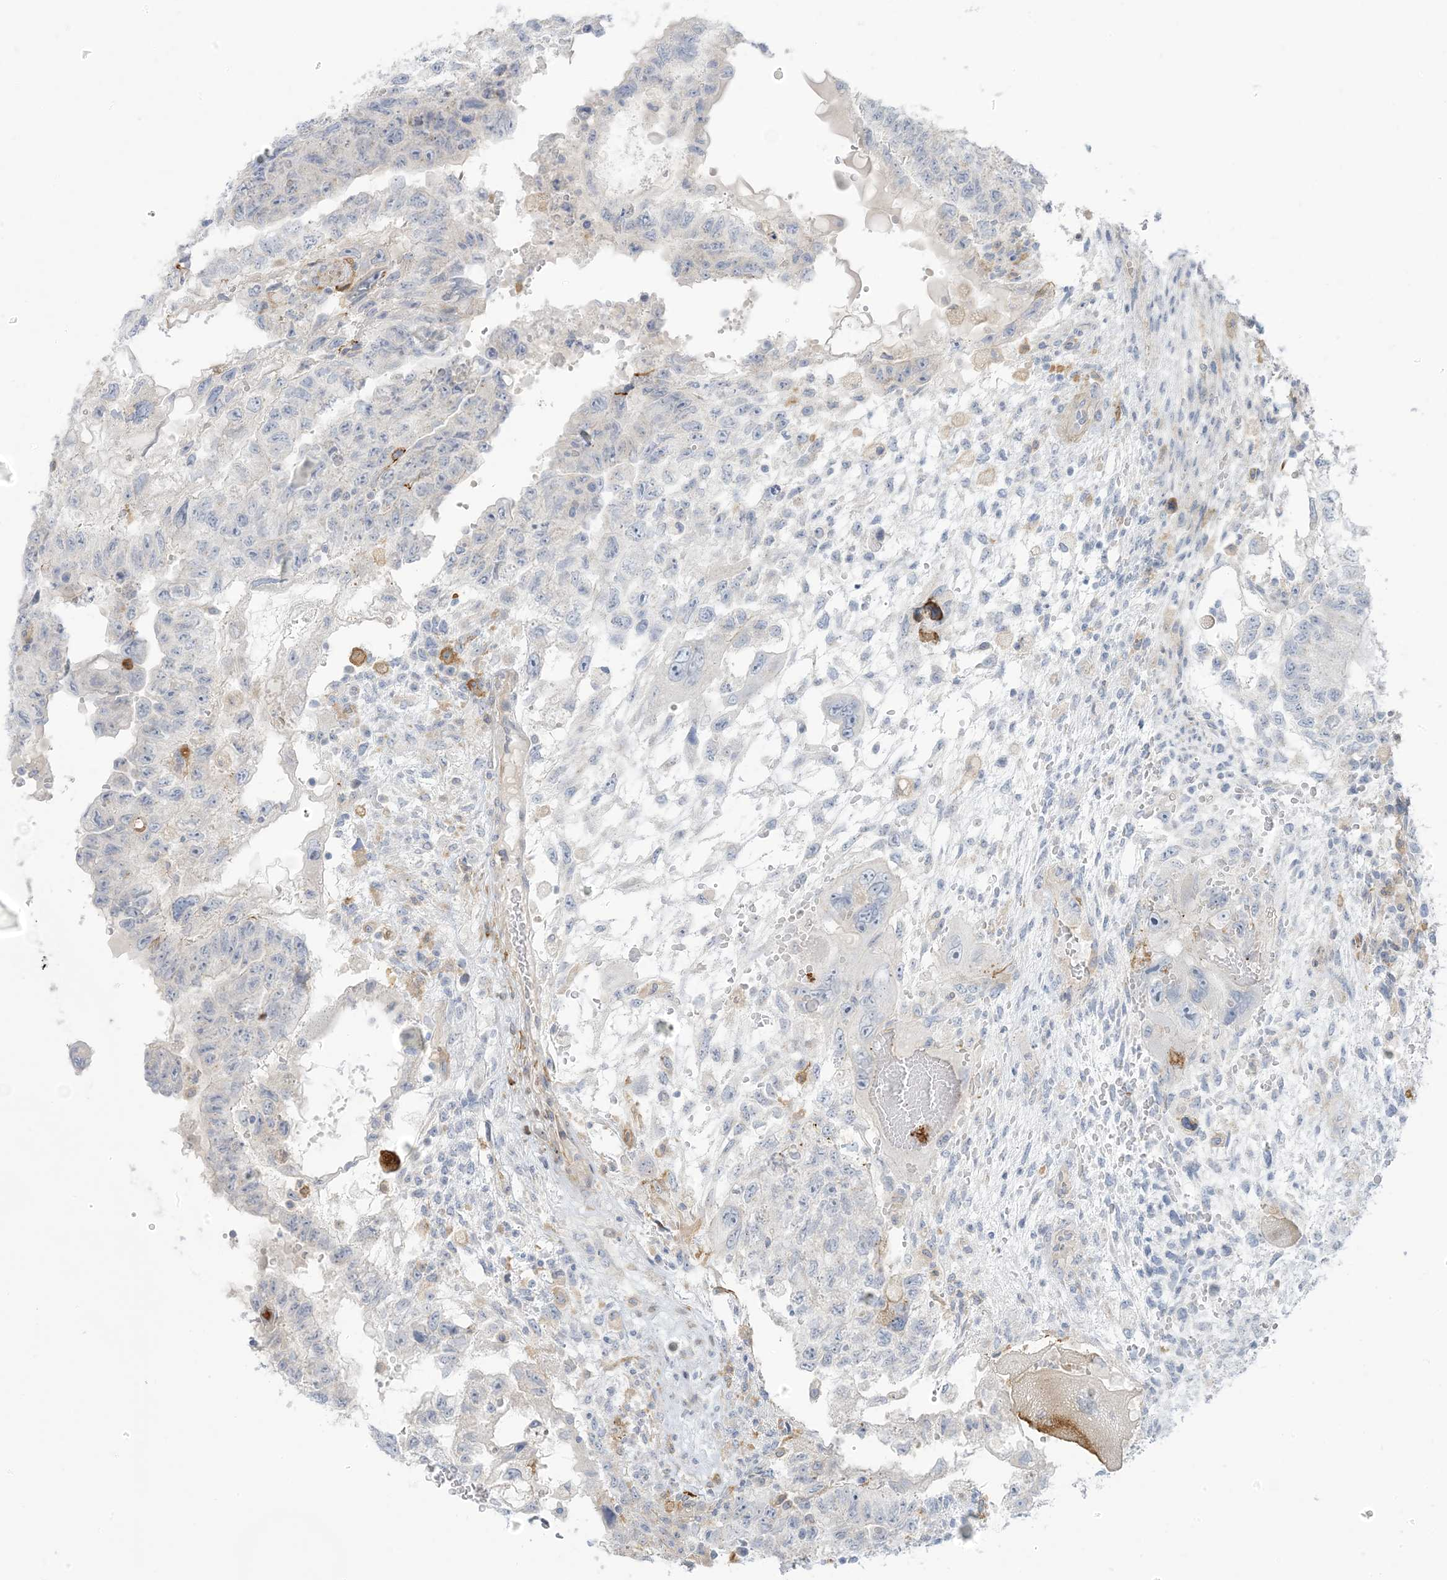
{"staining": {"intensity": "negative", "quantity": "none", "location": "none"}, "tissue": "testis cancer", "cell_type": "Tumor cells", "image_type": "cancer", "snomed": [{"axis": "morphology", "description": "Carcinoma, Embryonal, NOS"}, {"axis": "topography", "description": "Testis"}], "caption": "A histopathology image of embryonal carcinoma (testis) stained for a protein displays no brown staining in tumor cells.", "gene": "ICMT", "patient": {"sex": "male", "age": 36}}